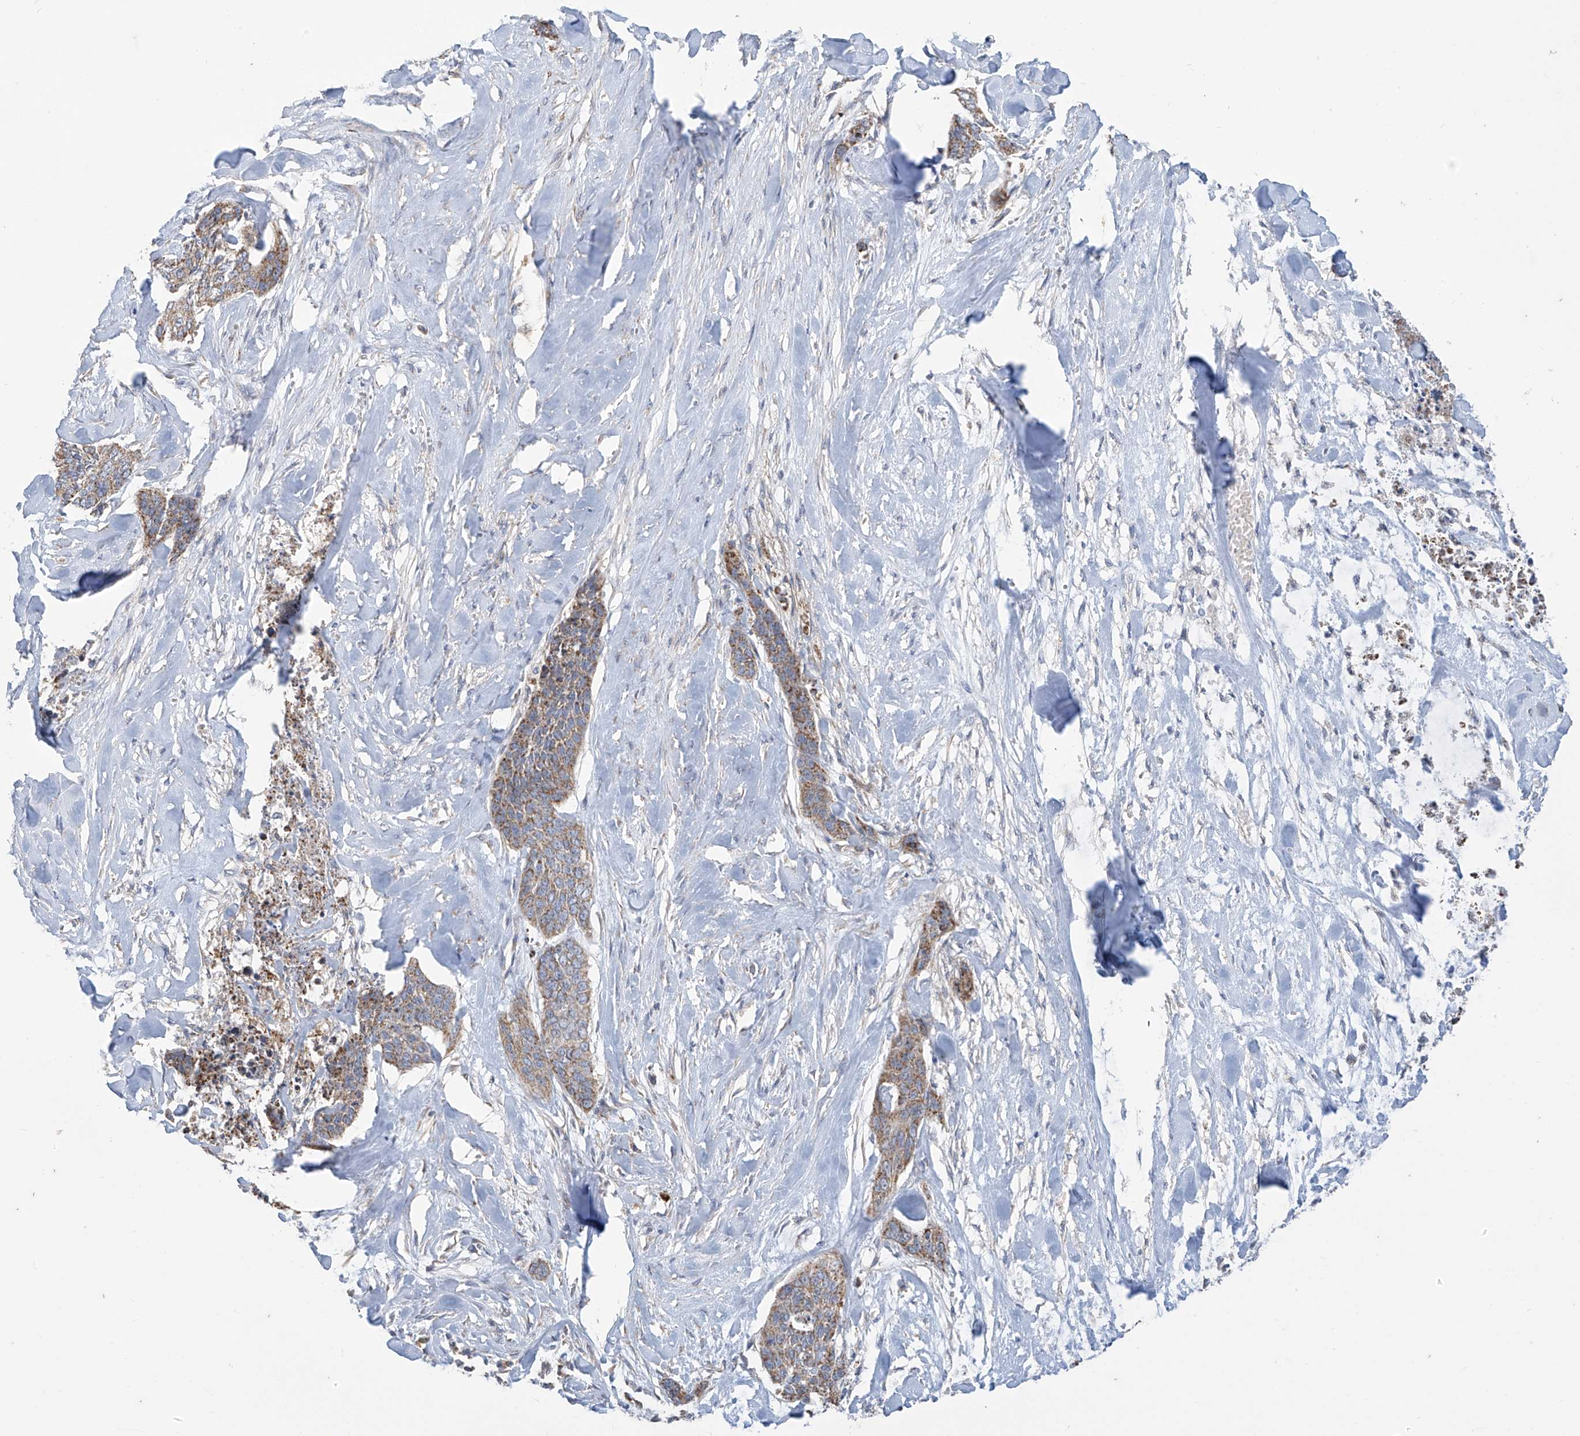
{"staining": {"intensity": "moderate", "quantity": "25%-75%", "location": "cytoplasmic/membranous"}, "tissue": "skin cancer", "cell_type": "Tumor cells", "image_type": "cancer", "snomed": [{"axis": "morphology", "description": "Basal cell carcinoma"}, {"axis": "topography", "description": "Skin"}], "caption": "A medium amount of moderate cytoplasmic/membranous staining is identified in about 25%-75% of tumor cells in skin cancer tissue.", "gene": "PNPT1", "patient": {"sex": "female", "age": 64}}